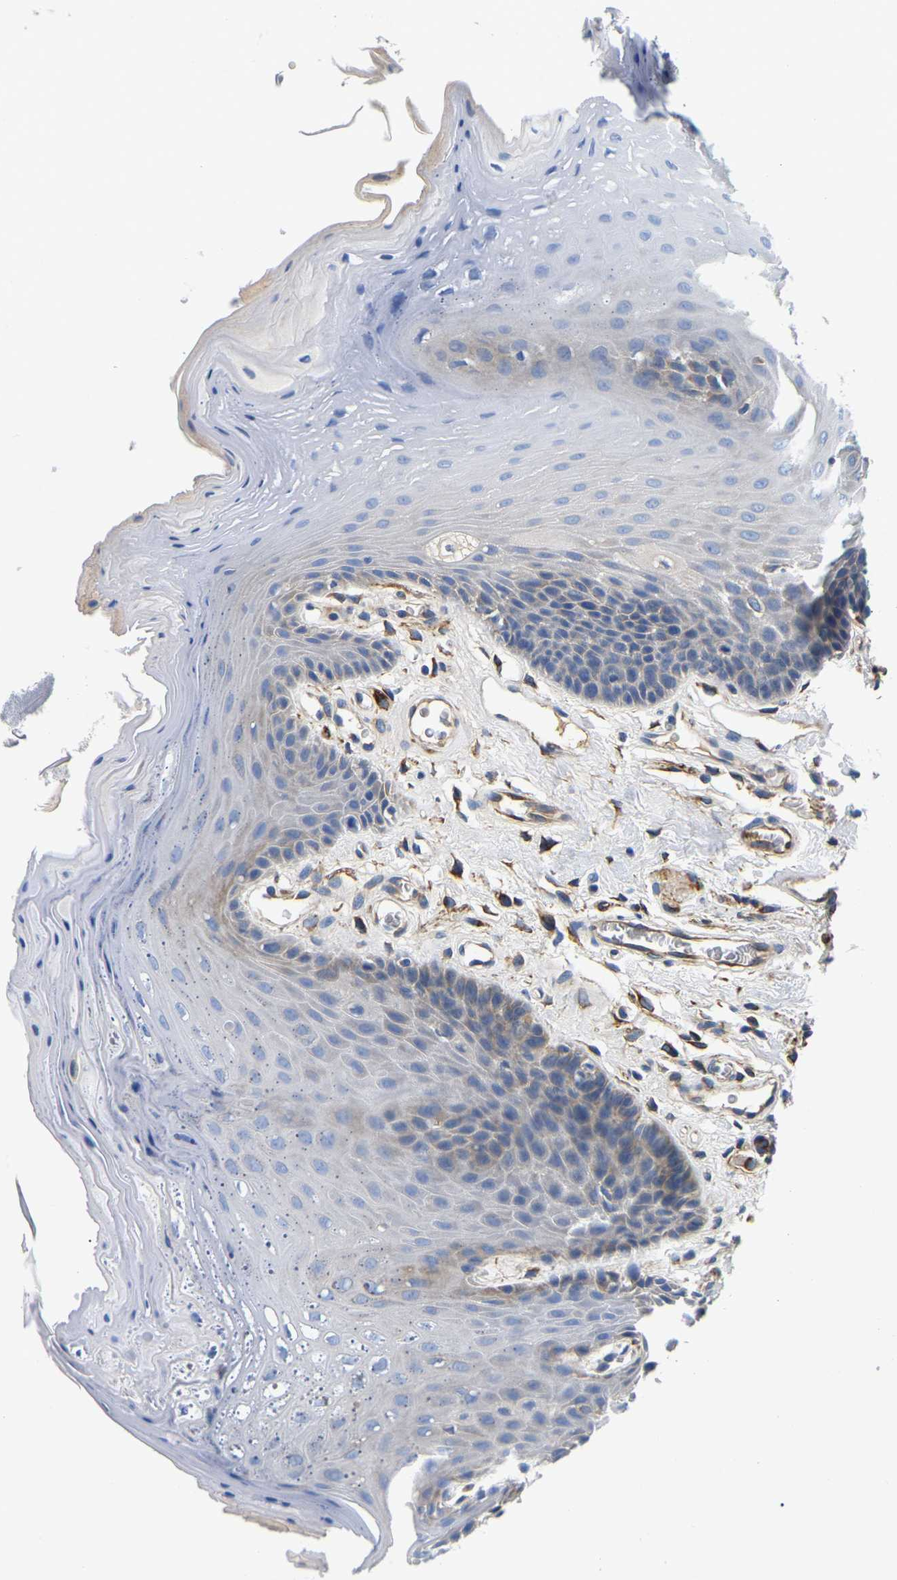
{"staining": {"intensity": "weak", "quantity": "<25%", "location": "cytoplasmic/membranous"}, "tissue": "oral mucosa", "cell_type": "Squamous epithelial cells", "image_type": "normal", "snomed": [{"axis": "morphology", "description": "Normal tissue, NOS"}, {"axis": "morphology", "description": "Squamous cell carcinoma, NOS"}, {"axis": "topography", "description": "Oral tissue"}, {"axis": "topography", "description": "Head-Neck"}], "caption": "A high-resolution photomicrograph shows IHC staining of benign oral mucosa, which reveals no significant positivity in squamous epithelial cells.", "gene": "DUSP8", "patient": {"sex": "male", "age": 71}}